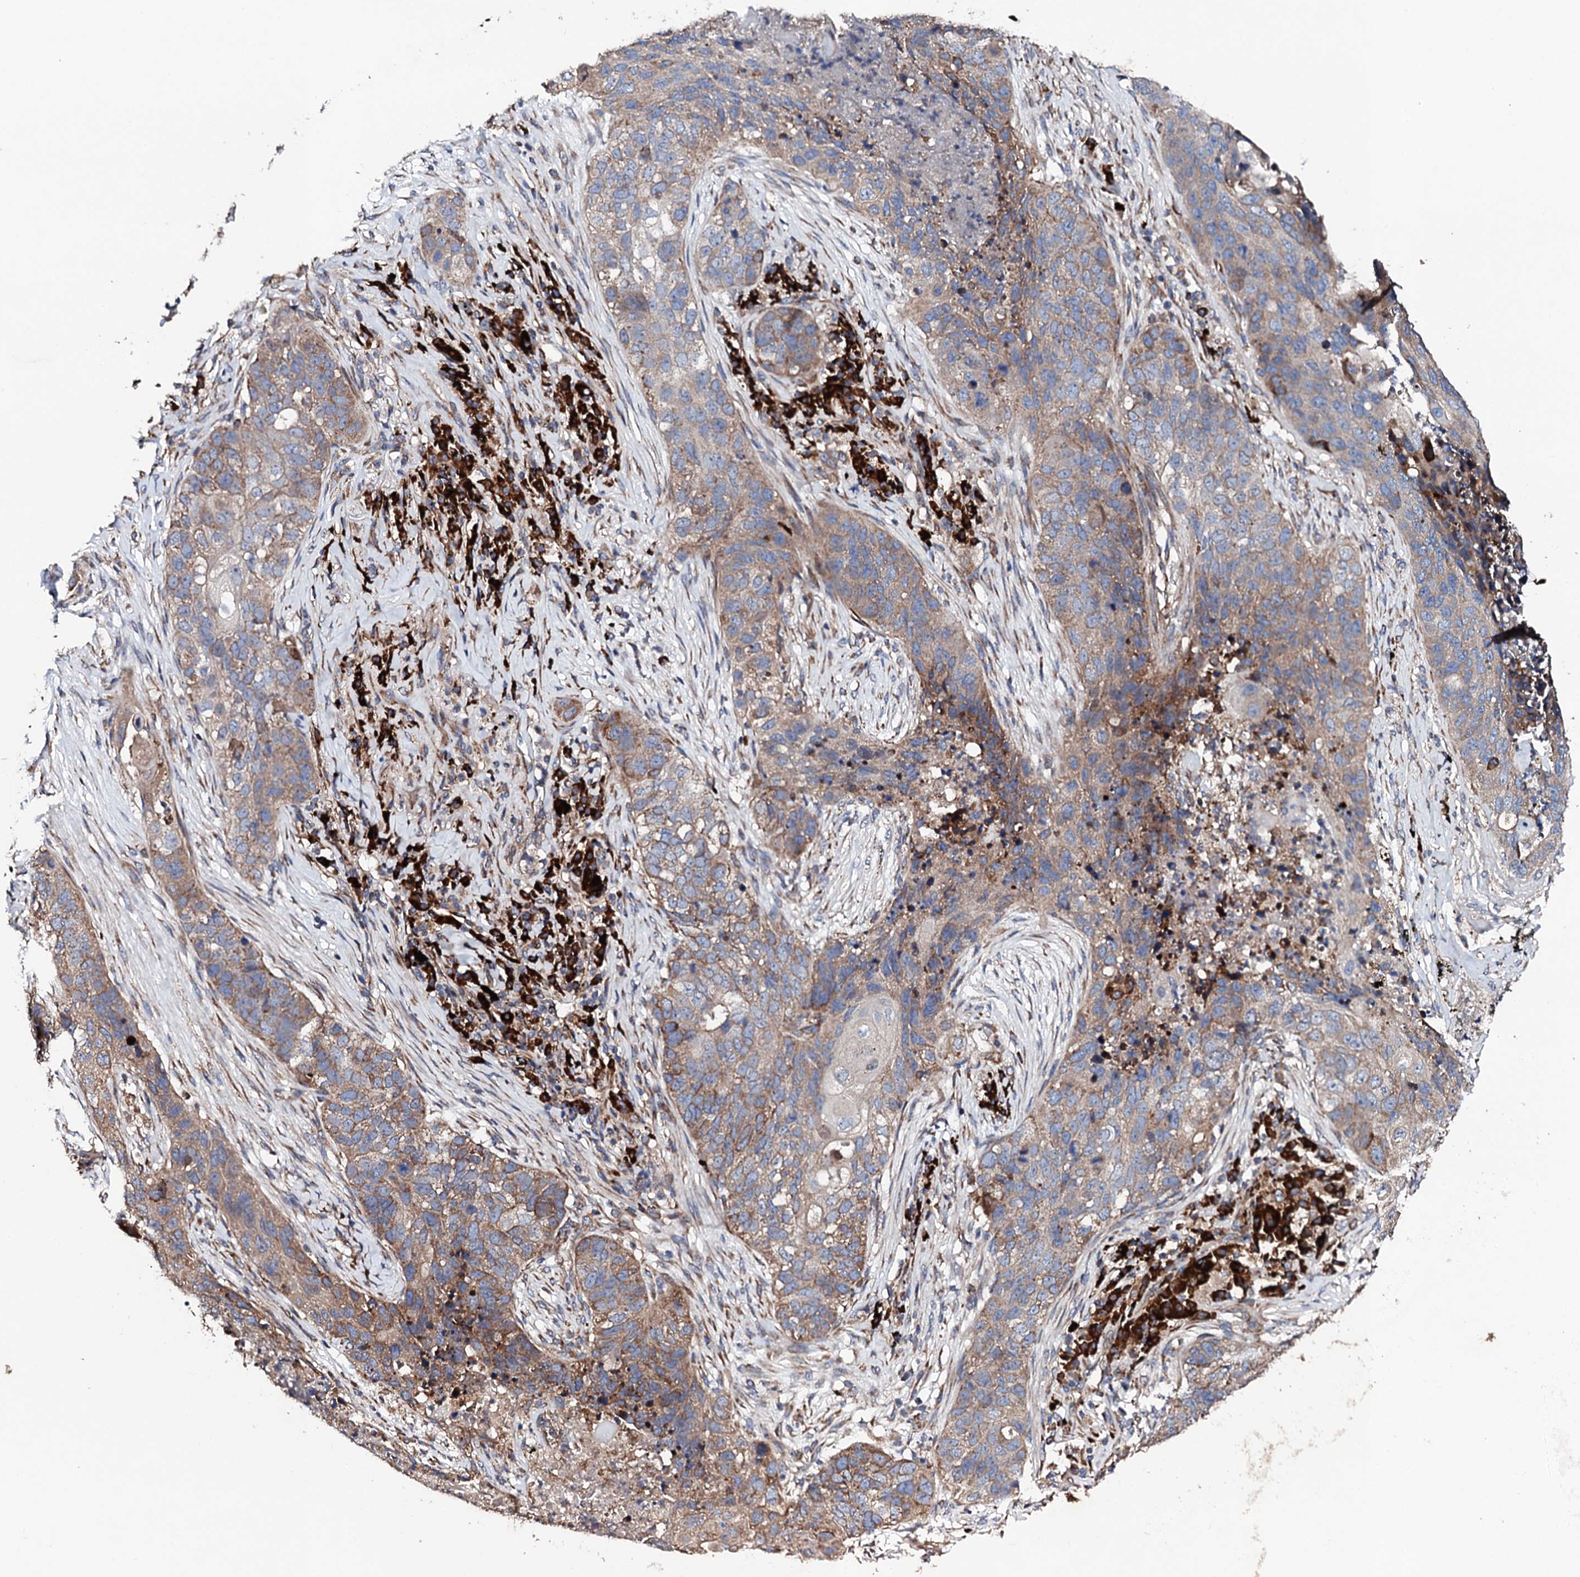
{"staining": {"intensity": "moderate", "quantity": ">75%", "location": "cytoplasmic/membranous"}, "tissue": "lung cancer", "cell_type": "Tumor cells", "image_type": "cancer", "snomed": [{"axis": "morphology", "description": "Squamous cell carcinoma, NOS"}, {"axis": "topography", "description": "Lung"}], "caption": "Protein staining of lung cancer (squamous cell carcinoma) tissue exhibits moderate cytoplasmic/membranous expression in approximately >75% of tumor cells.", "gene": "LIPT2", "patient": {"sex": "female", "age": 63}}